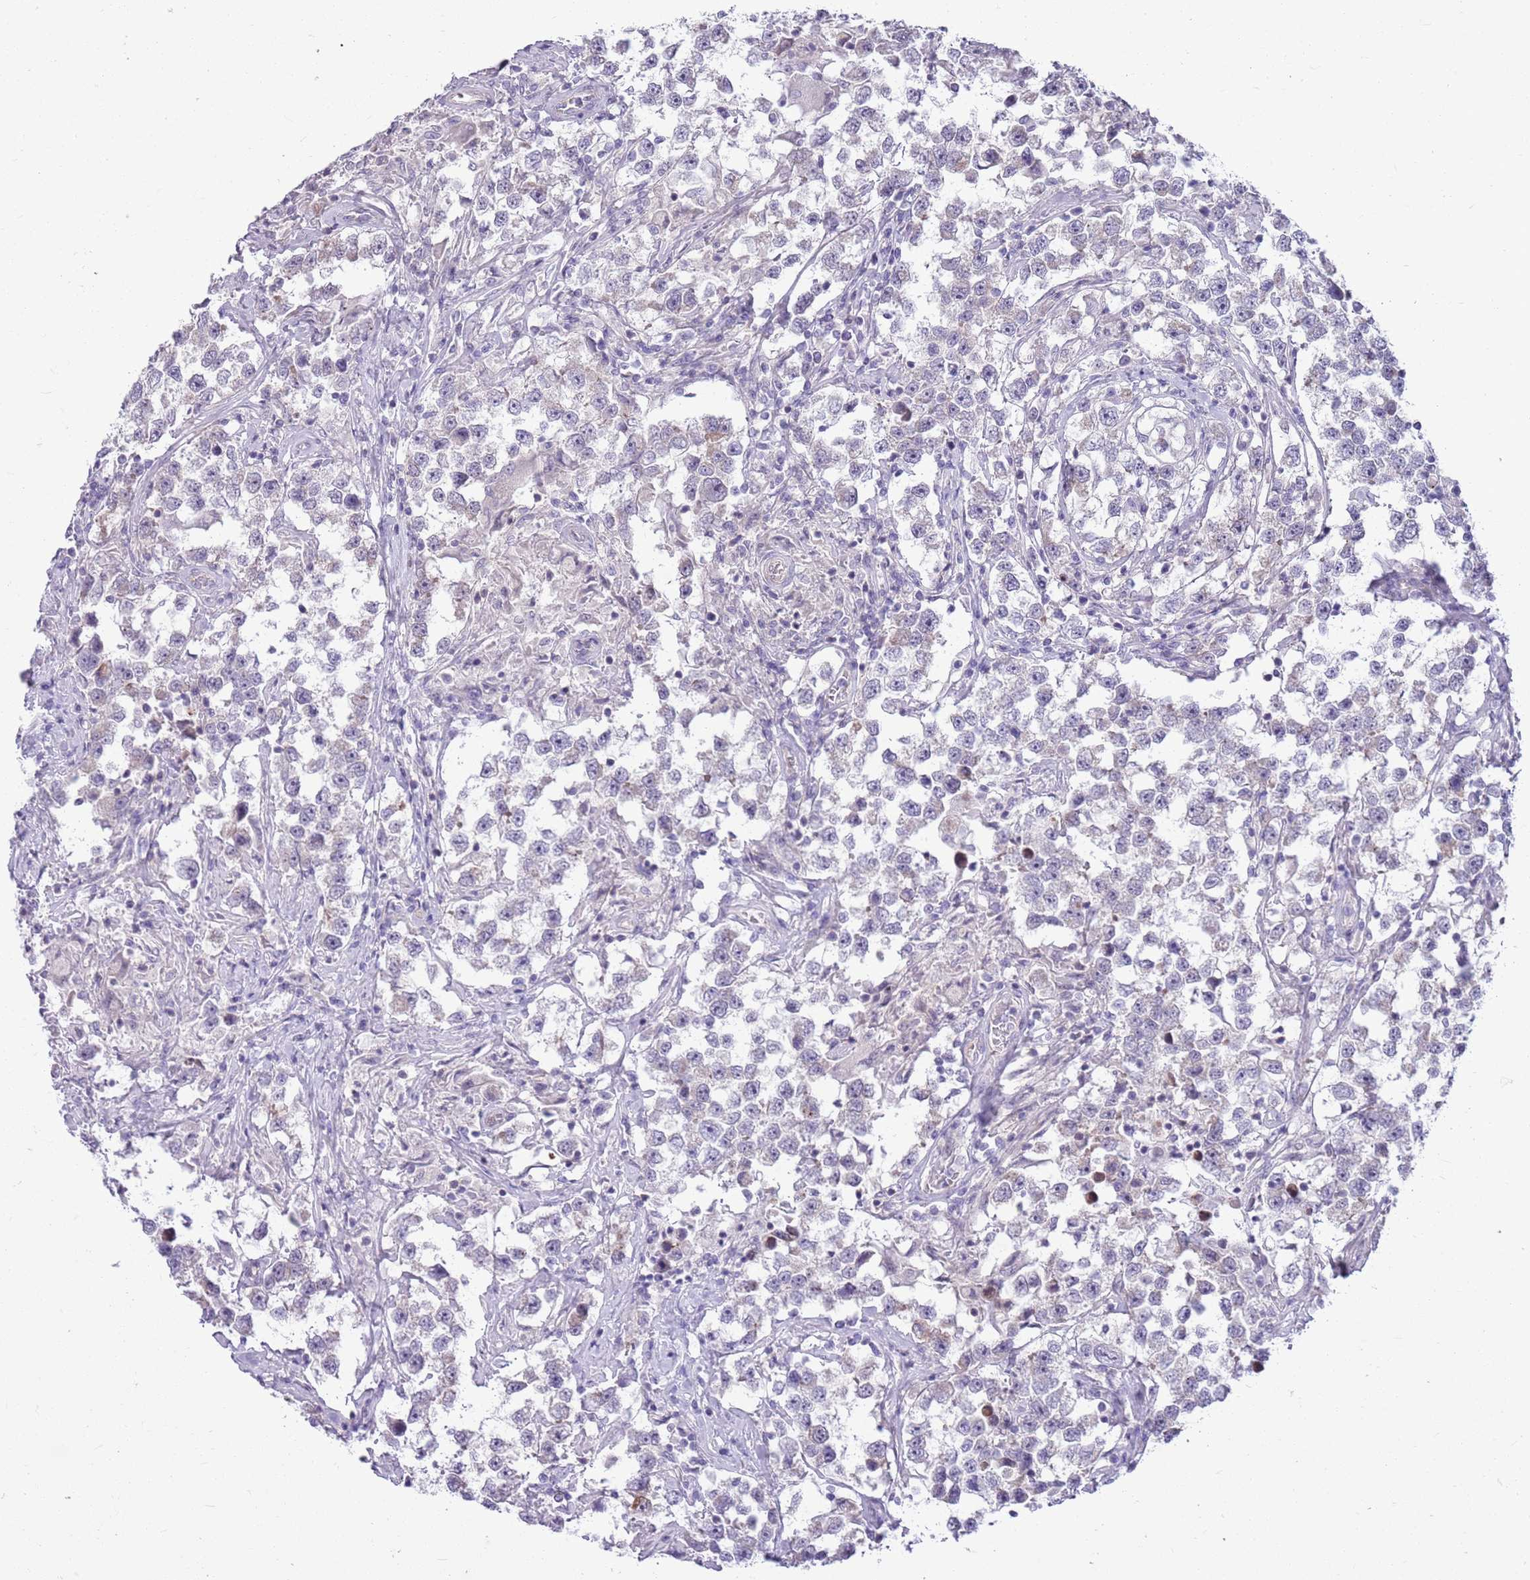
{"staining": {"intensity": "negative", "quantity": "none", "location": "none"}, "tissue": "testis cancer", "cell_type": "Tumor cells", "image_type": "cancer", "snomed": [{"axis": "morphology", "description": "Seminoma, NOS"}, {"axis": "topography", "description": "Testis"}], "caption": "Protein analysis of testis cancer (seminoma) reveals no significant expression in tumor cells.", "gene": "PARP8", "patient": {"sex": "male", "age": 46}}